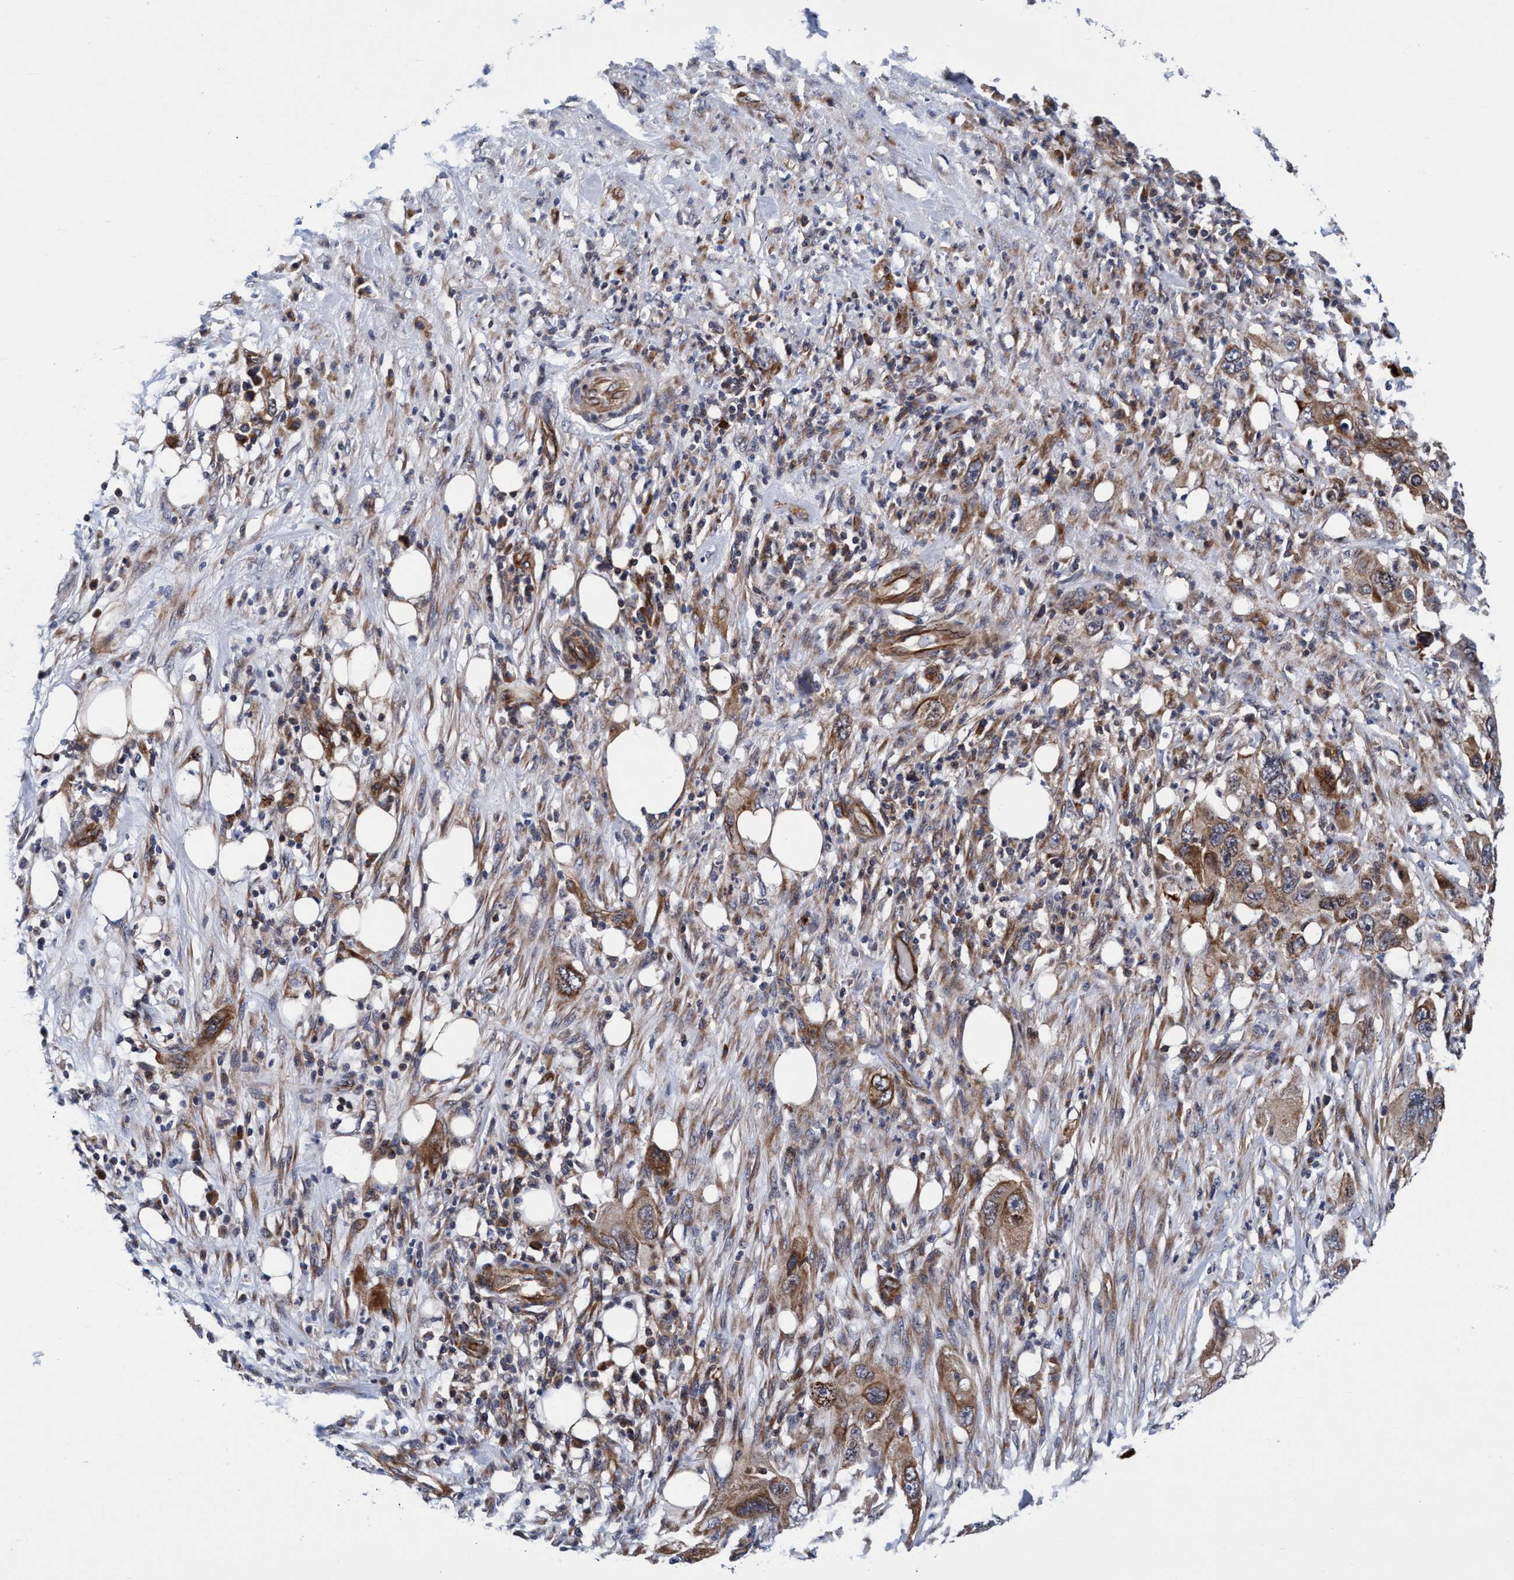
{"staining": {"intensity": "moderate", "quantity": ">75%", "location": "cytoplasmic/membranous"}, "tissue": "pancreatic cancer", "cell_type": "Tumor cells", "image_type": "cancer", "snomed": [{"axis": "morphology", "description": "Adenocarcinoma, NOS"}, {"axis": "topography", "description": "Pancreas"}], "caption": "DAB immunohistochemical staining of adenocarcinoma (pancreatic) reveals moderate cytoplasmic/membranous protein positivity in about >75% of tumor cells.", "gene": "MCM3AP", "patient": {"sex": "female", "age": 78}}